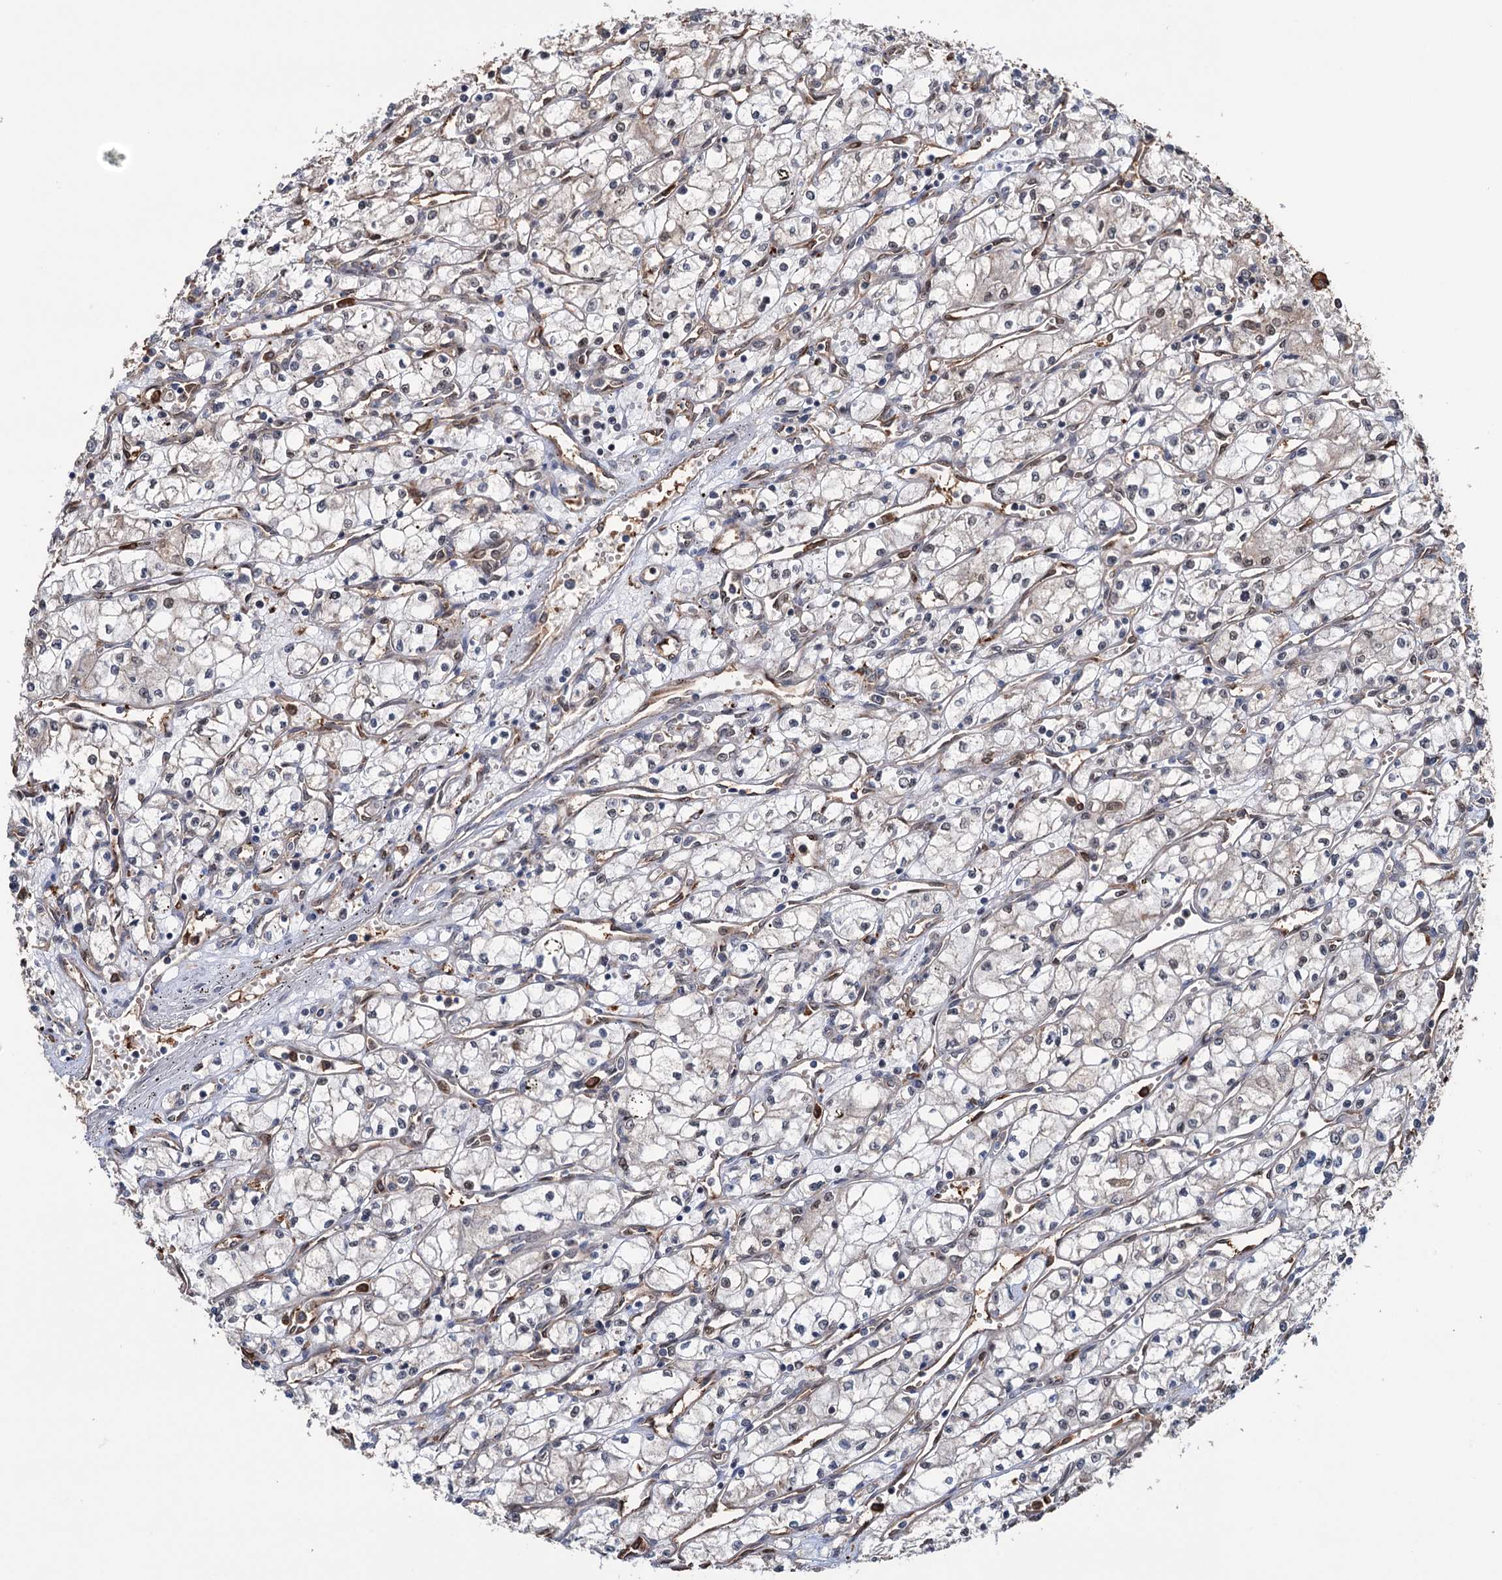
{"staining": {"intensity": "negative", "quantity": "none", "location": "none"}, "tissue": "renal cancer", "cell_type": "Tumor cells", "image_type": "cancer", "snomed": [{"axis": "morphology", "description": "Adenocarcinoma, NOS"}, {"axis": "topography", "description": "Kidney"}], "caption": "An immunohistochemistry (IHC) histopathology image of renal adenocarcinoma is shown. There is no staining in tumor cells of renal adenocarcinoma.", "gene": "NCAPD2", "patient": {"sex": "male", "age": 59}}